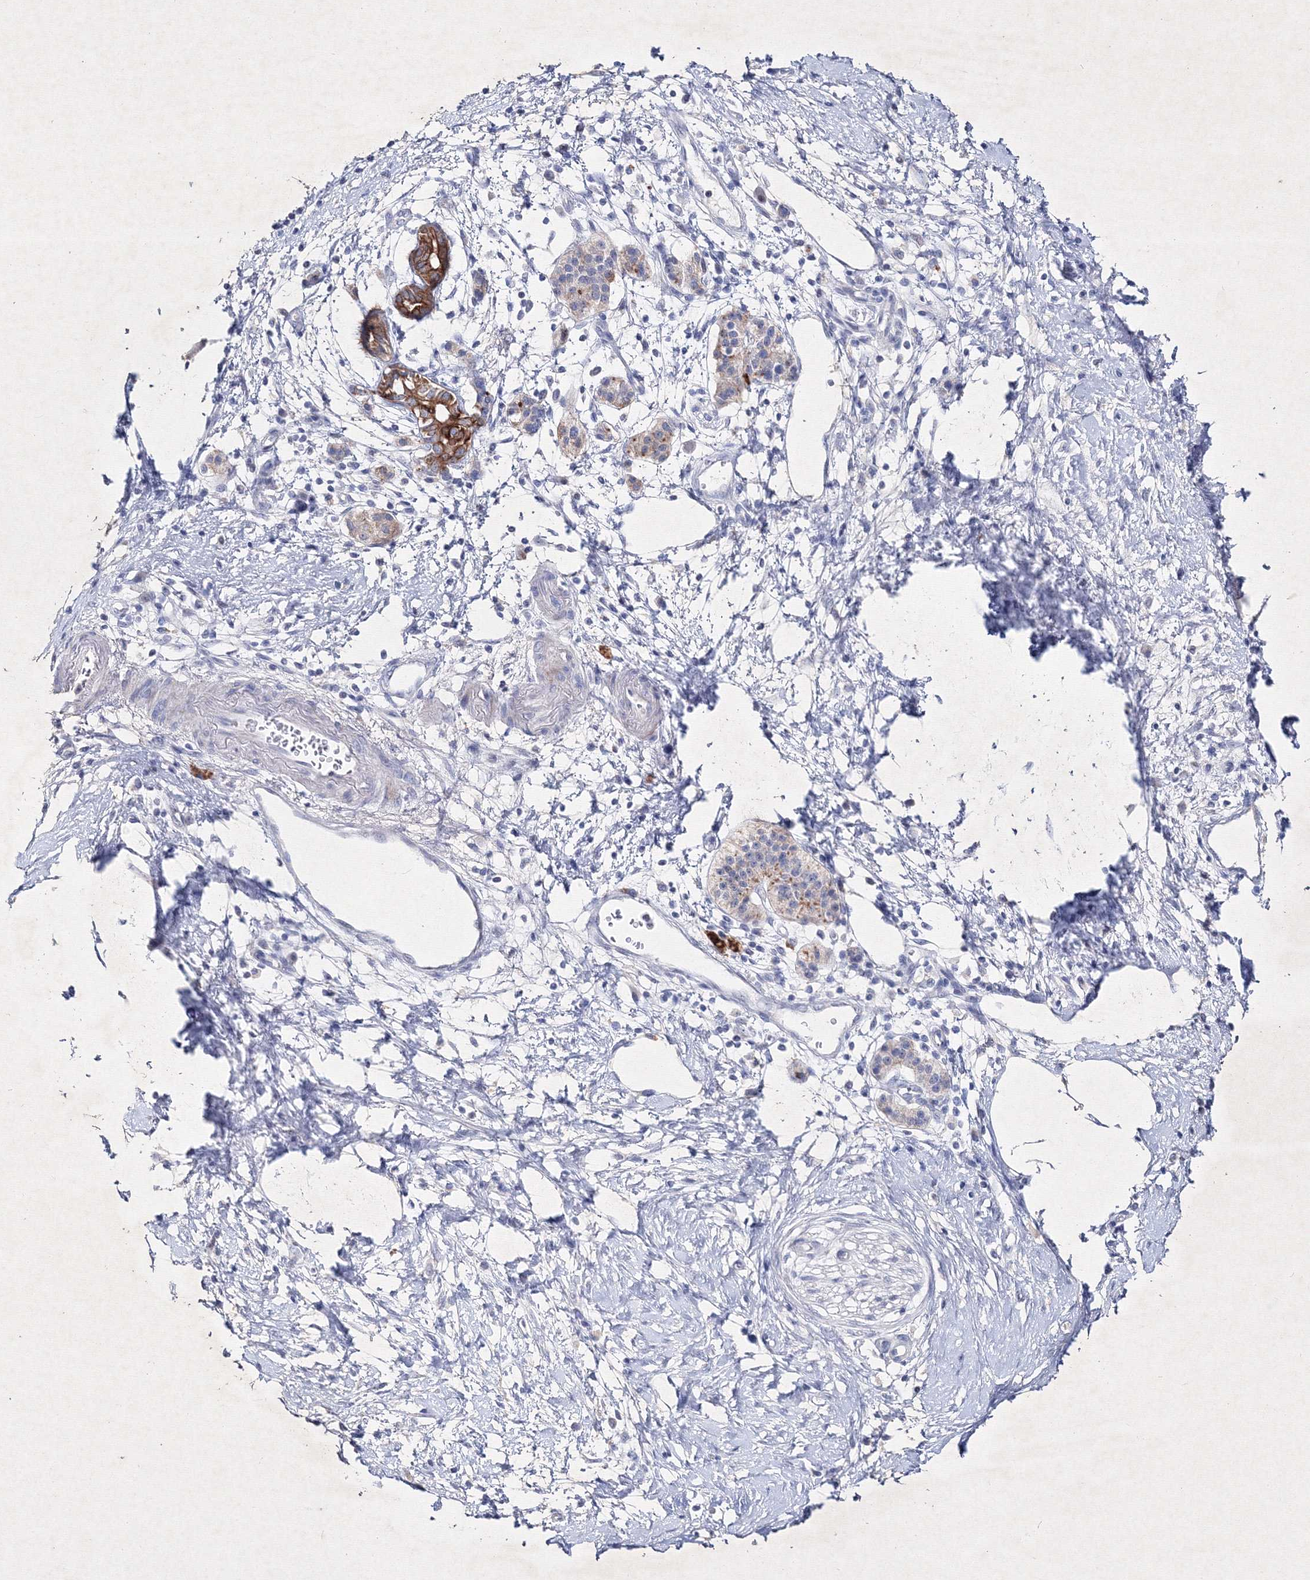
{"staining": {"intensity": "strong", "quantity": ">75%", "location": "cytoplasmic/membranous"}, "tissue": "pancreatic cancer", "cell_type": "Tumor cells", "image_type": "cancer", "snomed": [{"axis": "morphology", "description": "Adenocarcinoma, NOS"}, {"axis": "topography", "description": "Pancreas"}], "caption": "Human adenocarcinoma (pancreatic) stained for a protein (brown) shows strong cytoplasmic/membranous positive expression in about >75% of tumor cells.", "gene": "SMIM29", "patient": {"sex": "male", "age": 50}}